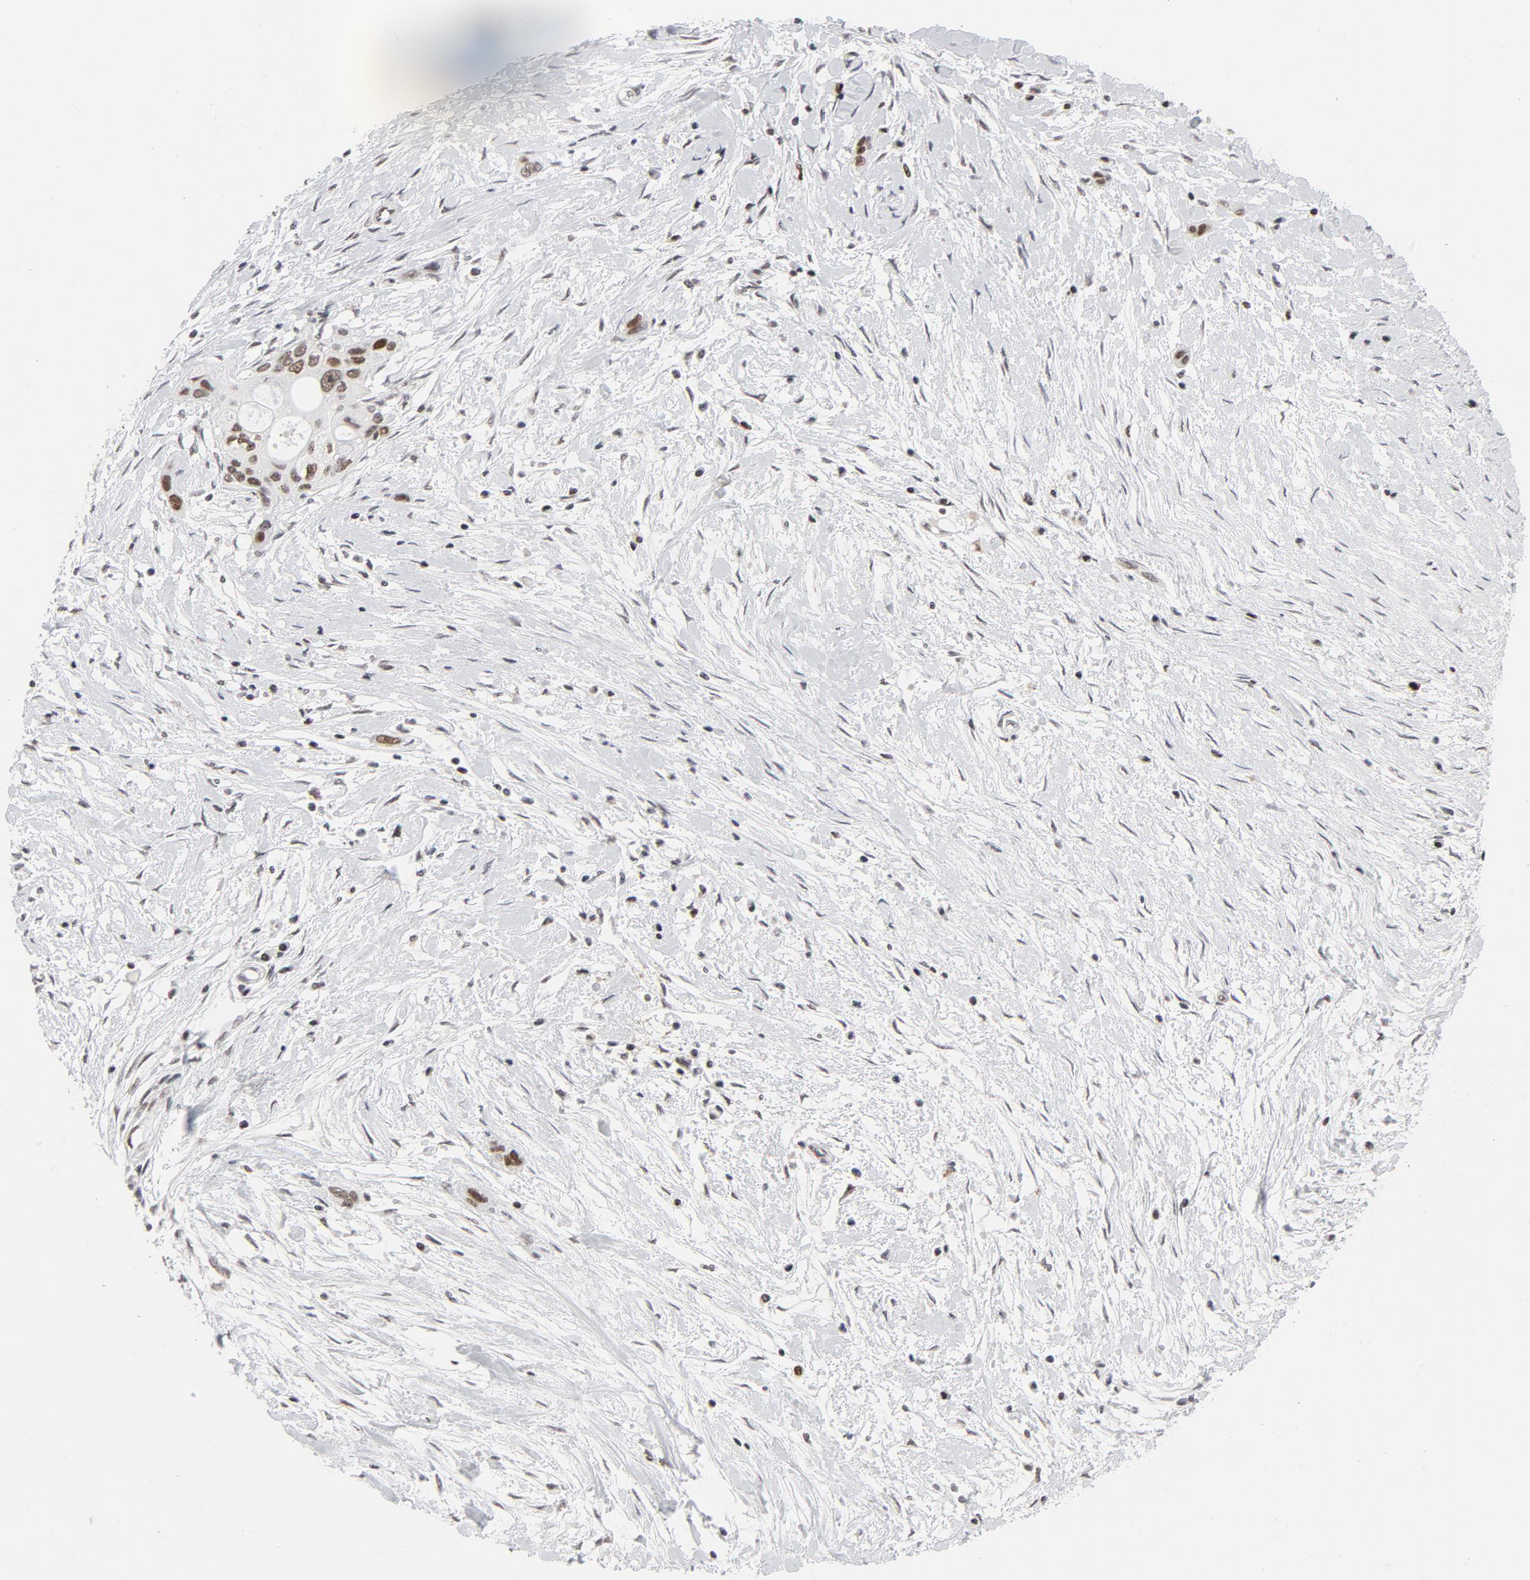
{"staining": {"intensity": "moderate", "quantity": ">75%", "location": "nuclear"}, "tissue": "pancreatic cancer", "cell_type": "Tumor cells", "image_type": "cancer", "snomed": [{"axis": "morphology", "description": "Adenocarcinoma, NOS"}, {"axis": "topography", "description": "Pancreas"}], "caption": "Protein expression analysis of human pancreatic cancer reveals moderate nuclear expression in approximately >75% of tumor cells. (IHC, brightfield microscopy, high magnification).", "gene": "RFC4", "patient": {"sex": "female", "age": 60}}